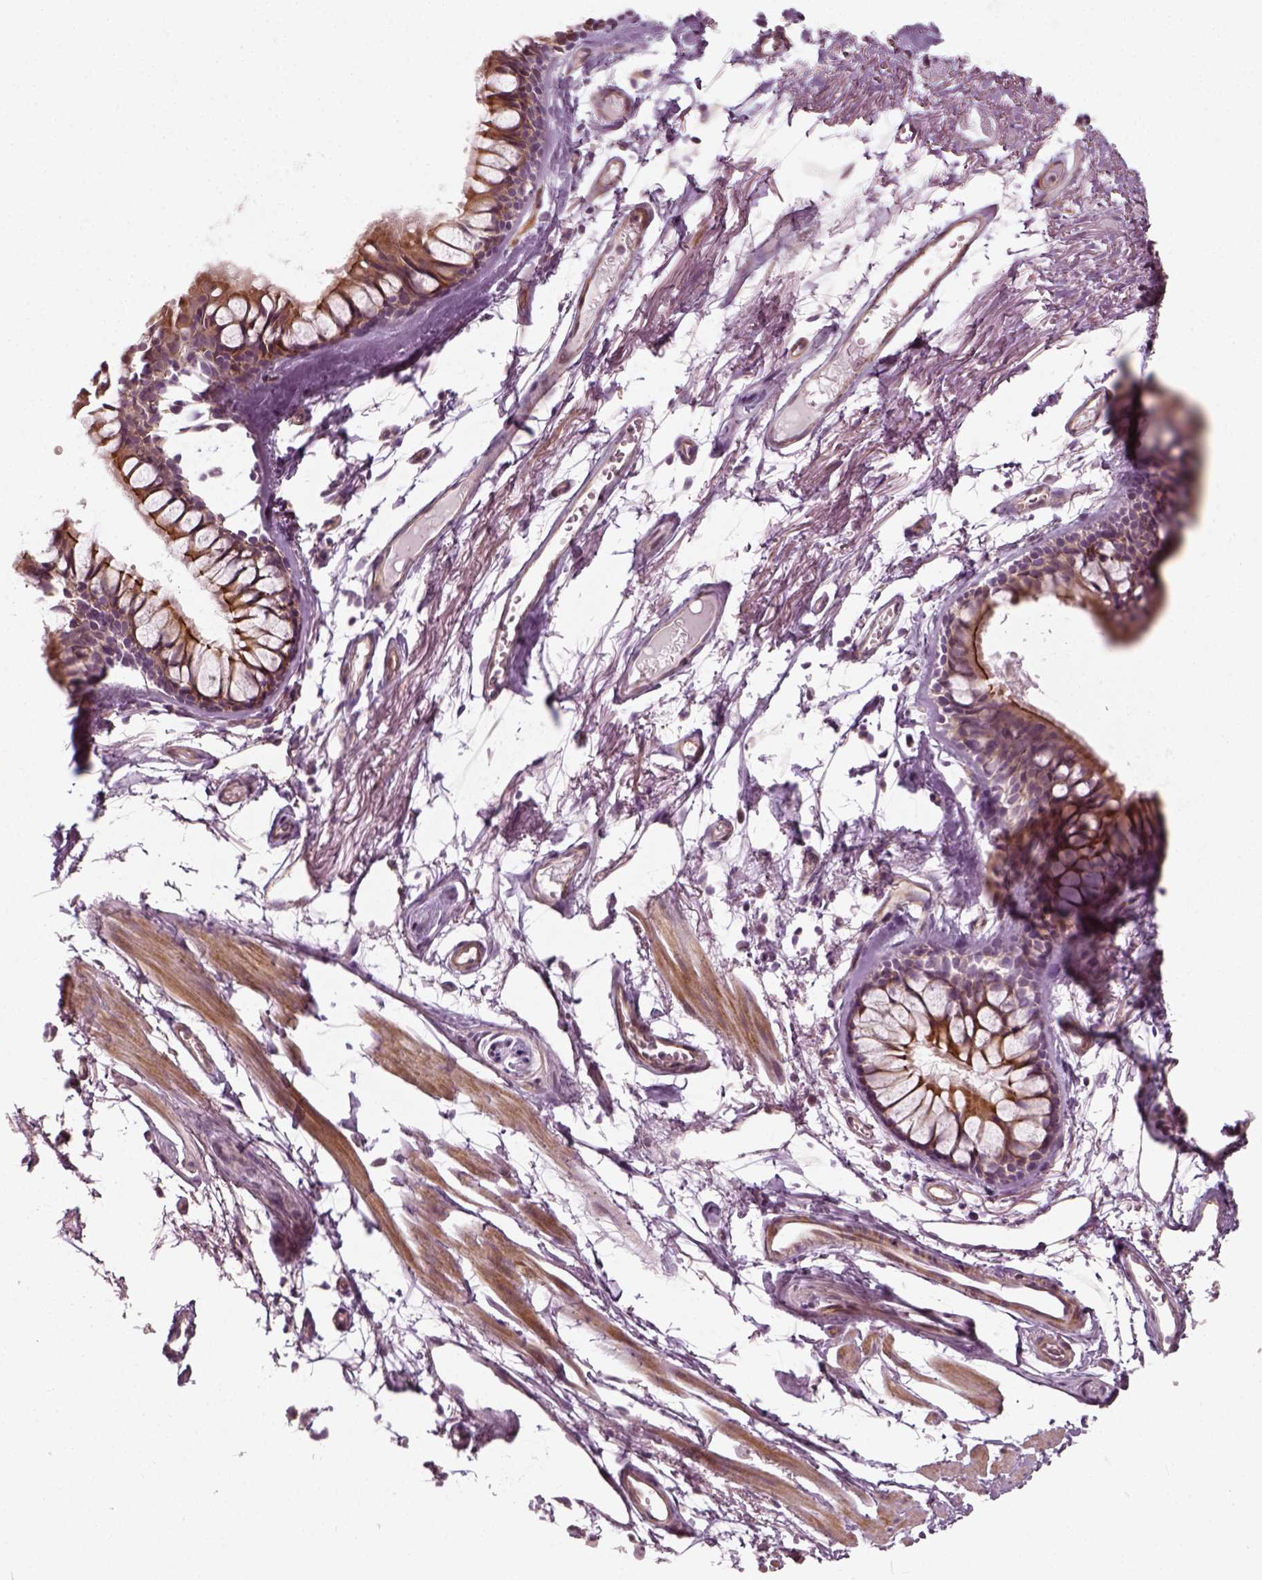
{"staining": {"intensity": "negative", "quantity": "none", "location": "none"}, "tissue": "adipose tissue", "cell_type": "Adipocytes", "image_type": "normal", "snomed": [{"axis": "morphology", "description": "Normal tissue, NOS"}, {"axis": "topography", "description": "Cartilage tissue"}, {"axis": "topography", "description": "Bronchus"}], "caption": "IHC image of normal adipose tissue: adipose tissue stained with DAB demonstrates no significant protein positivity in adipocytes.", "gene": "DNASE1L1", "patient": {"sex": "female", "age": 79}}